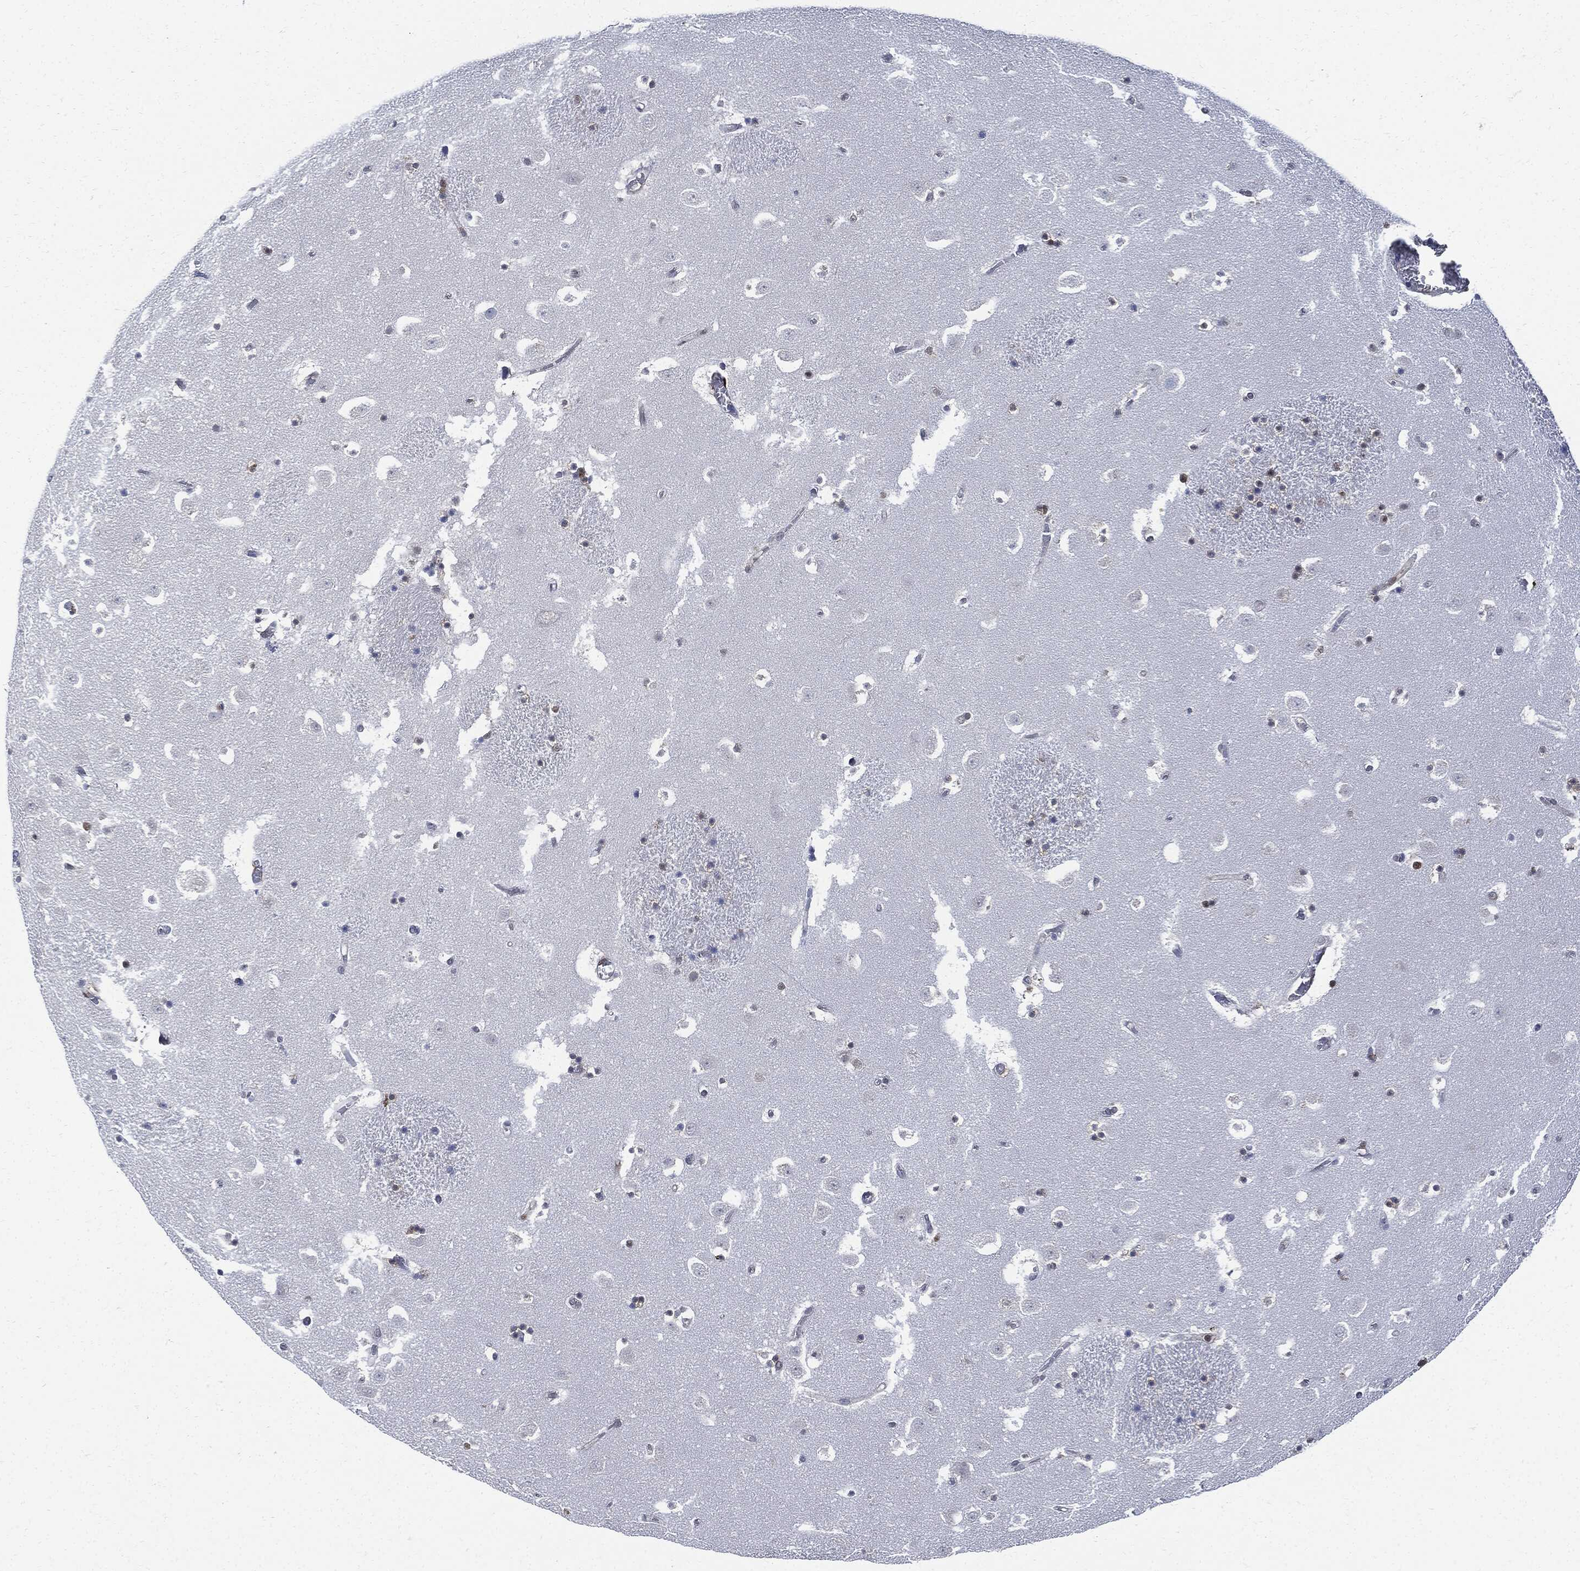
{"staining": {"intensity": "moderate", "quantity": "<25%", "location": "nuclear"}, "tissue": "caudate", "cell_type": "Glial cells", "image_type": "normal", "snomed": [{"axis": "morphology", "description": "Normal tissue, NOS"}, {"axis": "topography", "description": "Lateral ventricle wall"}], "caption": "Brown immunohistochemical staining in unremarkable human caudate demonstrates moderate nuclear expression in approximately <25% of glial cells.", "gene": "PCNA", "patient": {"sex": "female", "age": 42}}